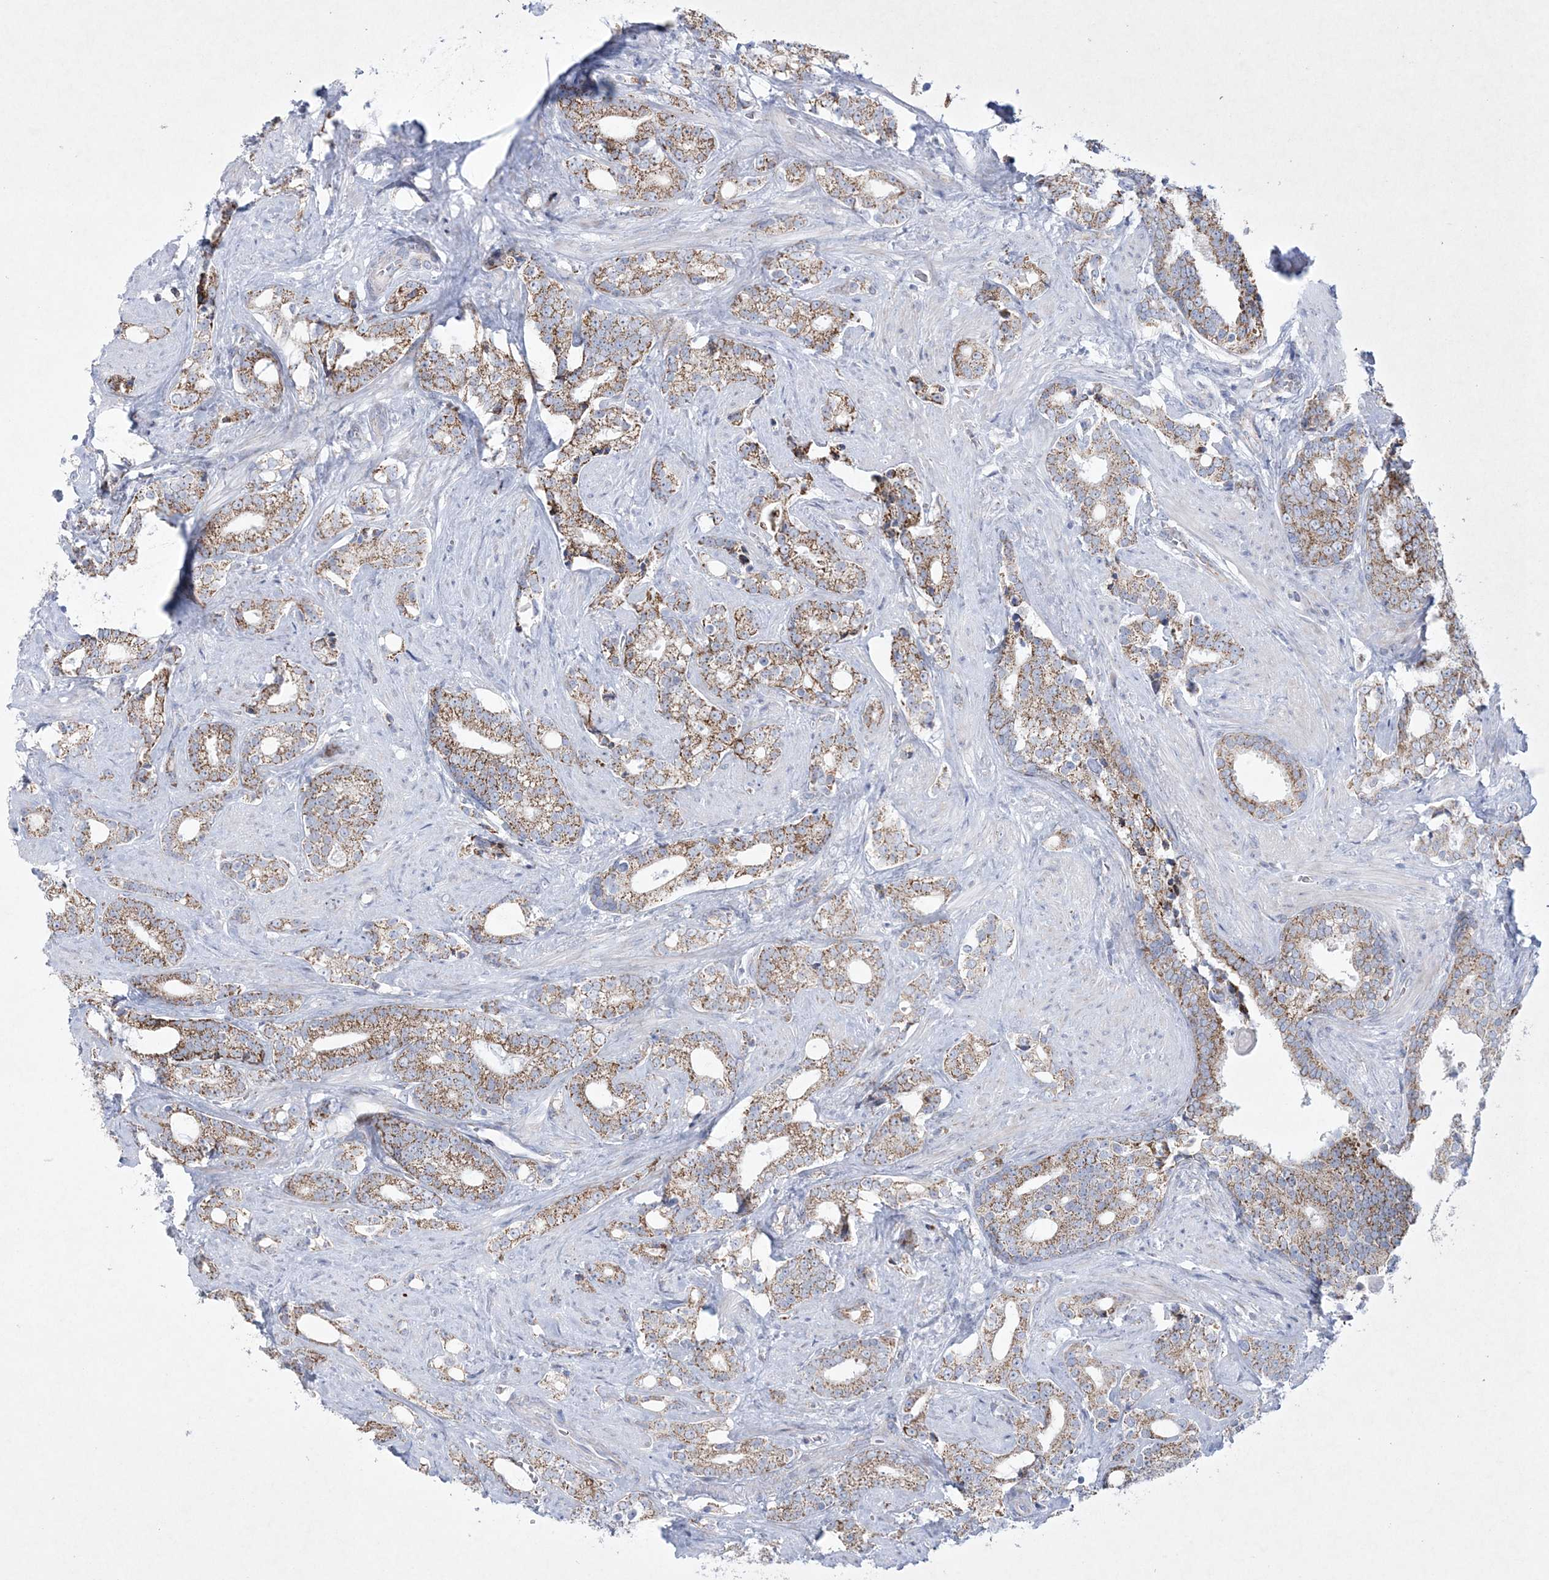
{"staining": {"intensity": "moderate", "quantity": ">75%", "location": "cytoplasmic/membranous"}, "tissue": "prostate cancer", "cell_type": "Tumor cells", "image_type": "cancer", "snomed": [{"axis": "morphology", "description": "Adenocarcinoma, High grade"}, {"axis": "topography", "description": "Prostate and seminal vesicle, NOS"}], "caption": "Prostate high-grade adenocarcinoma stained with immunohistochemistry exhibits moderate cytoplasmic/membranous expression in about >75% of tumor cells.", "gene": "CES4A", "patient": {"sex": "male", "age": 67}}